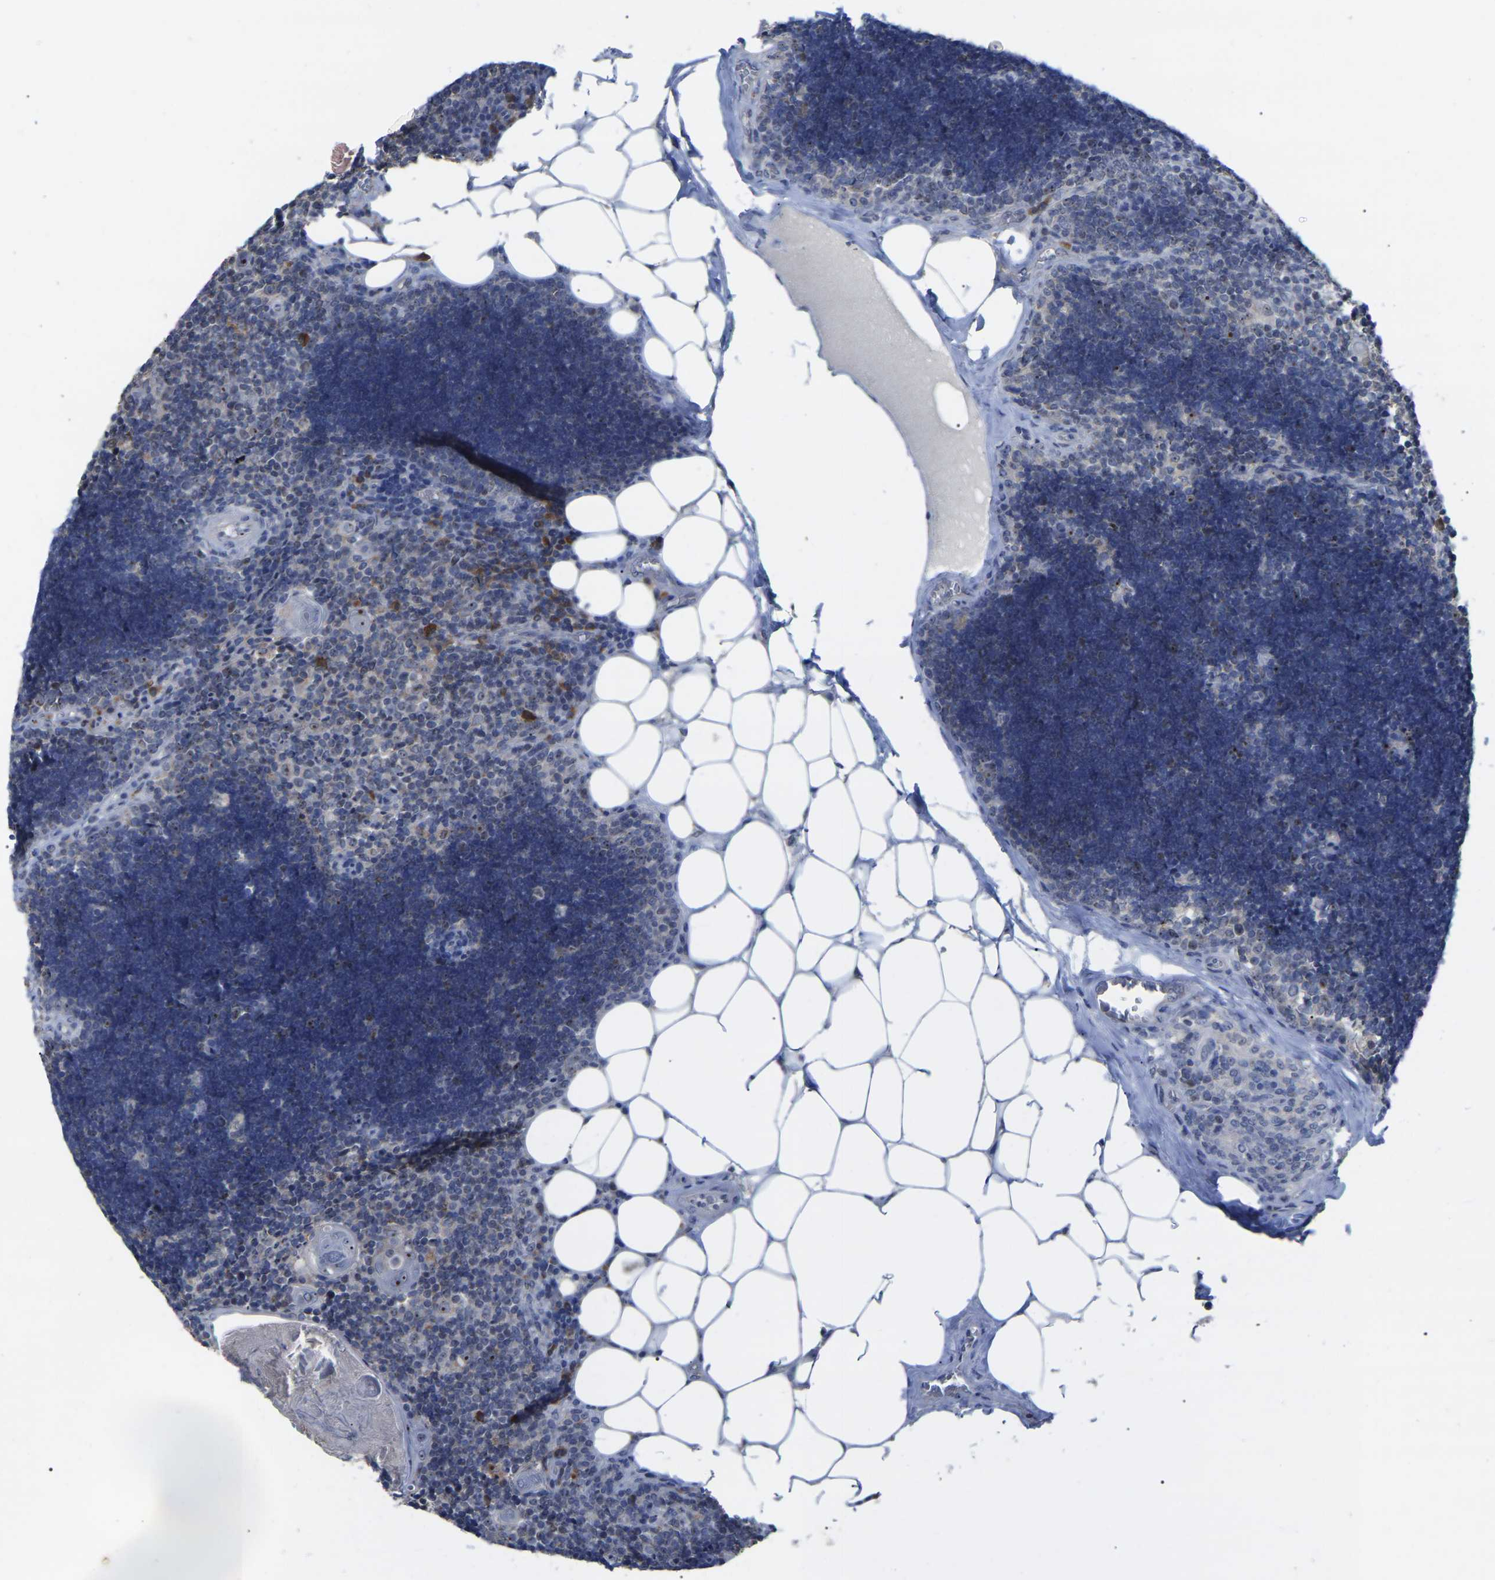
{"staining": {"intensity": "moderate", "quantity": "25%-75%", "location": "nuclear"}, "tissue": "lymph node", "cell_type": "Germinal center cells", "image_type": "normal", "snomed": [{"axis": "morphology", "description": "Normal tissue, NOS"}, {"axis": "topography", "description": "Lymph node"}], "caption": "Germinal center cells display medium levels of moderate nuclear positivity in approximately 25%-75% of cells in normal human lymph node.", "gene": "NOP53", "patient": {"sex": "male", "age": 33}}